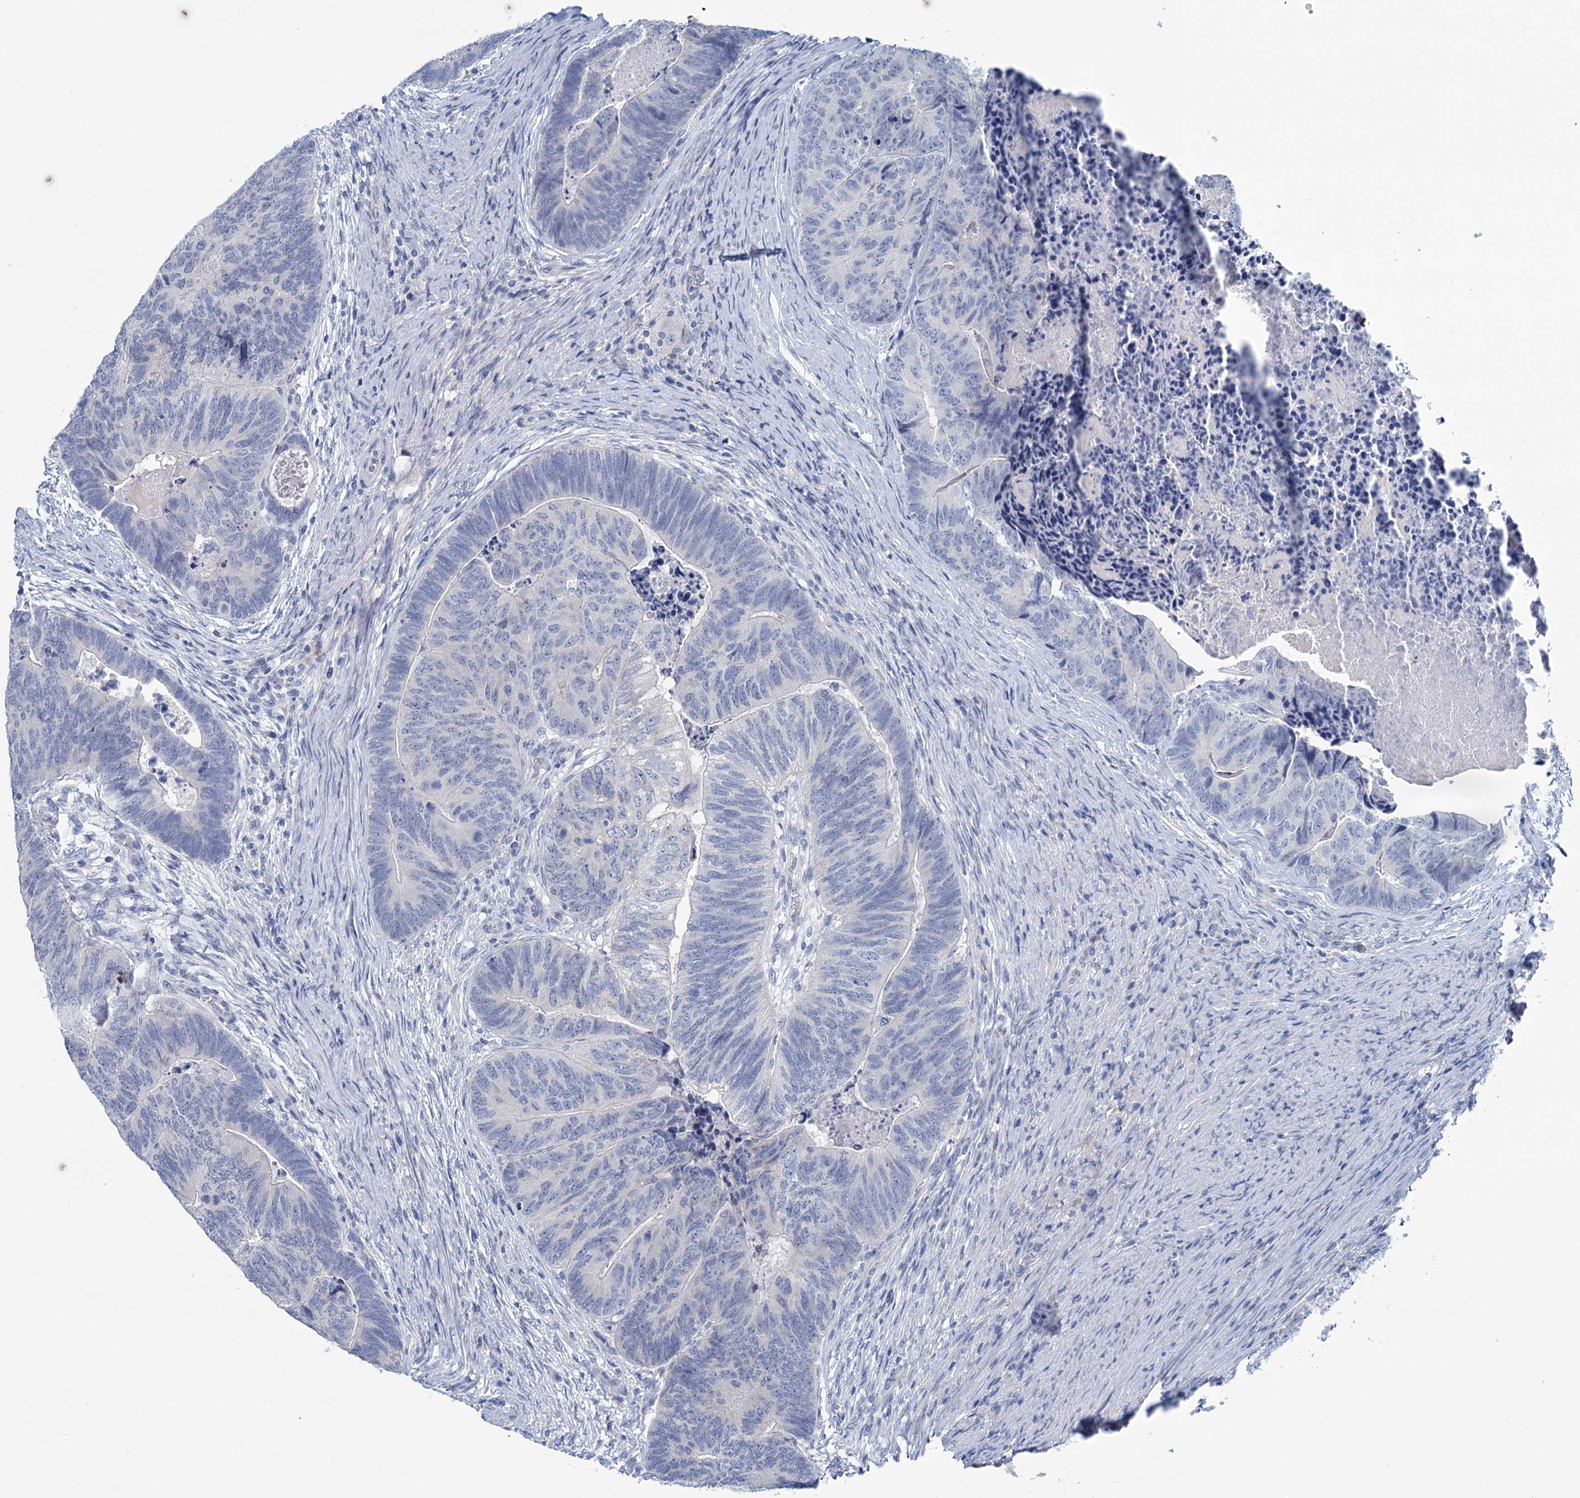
{"staining": {"intensity": "negative", "quantity": "none", "location": "none"}, "tissue": "colorectal cancer", "cell_type": "Tumor cells", "image_type": "cancer", "snomed": [{"axis": "morphology", "description": "Adenocarcinoma, NOS"}, {"axis": "topography", "description": "Colon"}], "caption": "Tumor cells show no significant expression in colorectal cancer (adenocarcinoma). (Brightfield microscopy of DAB immunohistochemistry at high magnification).", "gene": "MYOZ3", "patient": {"sex": "female", "age": 67}}